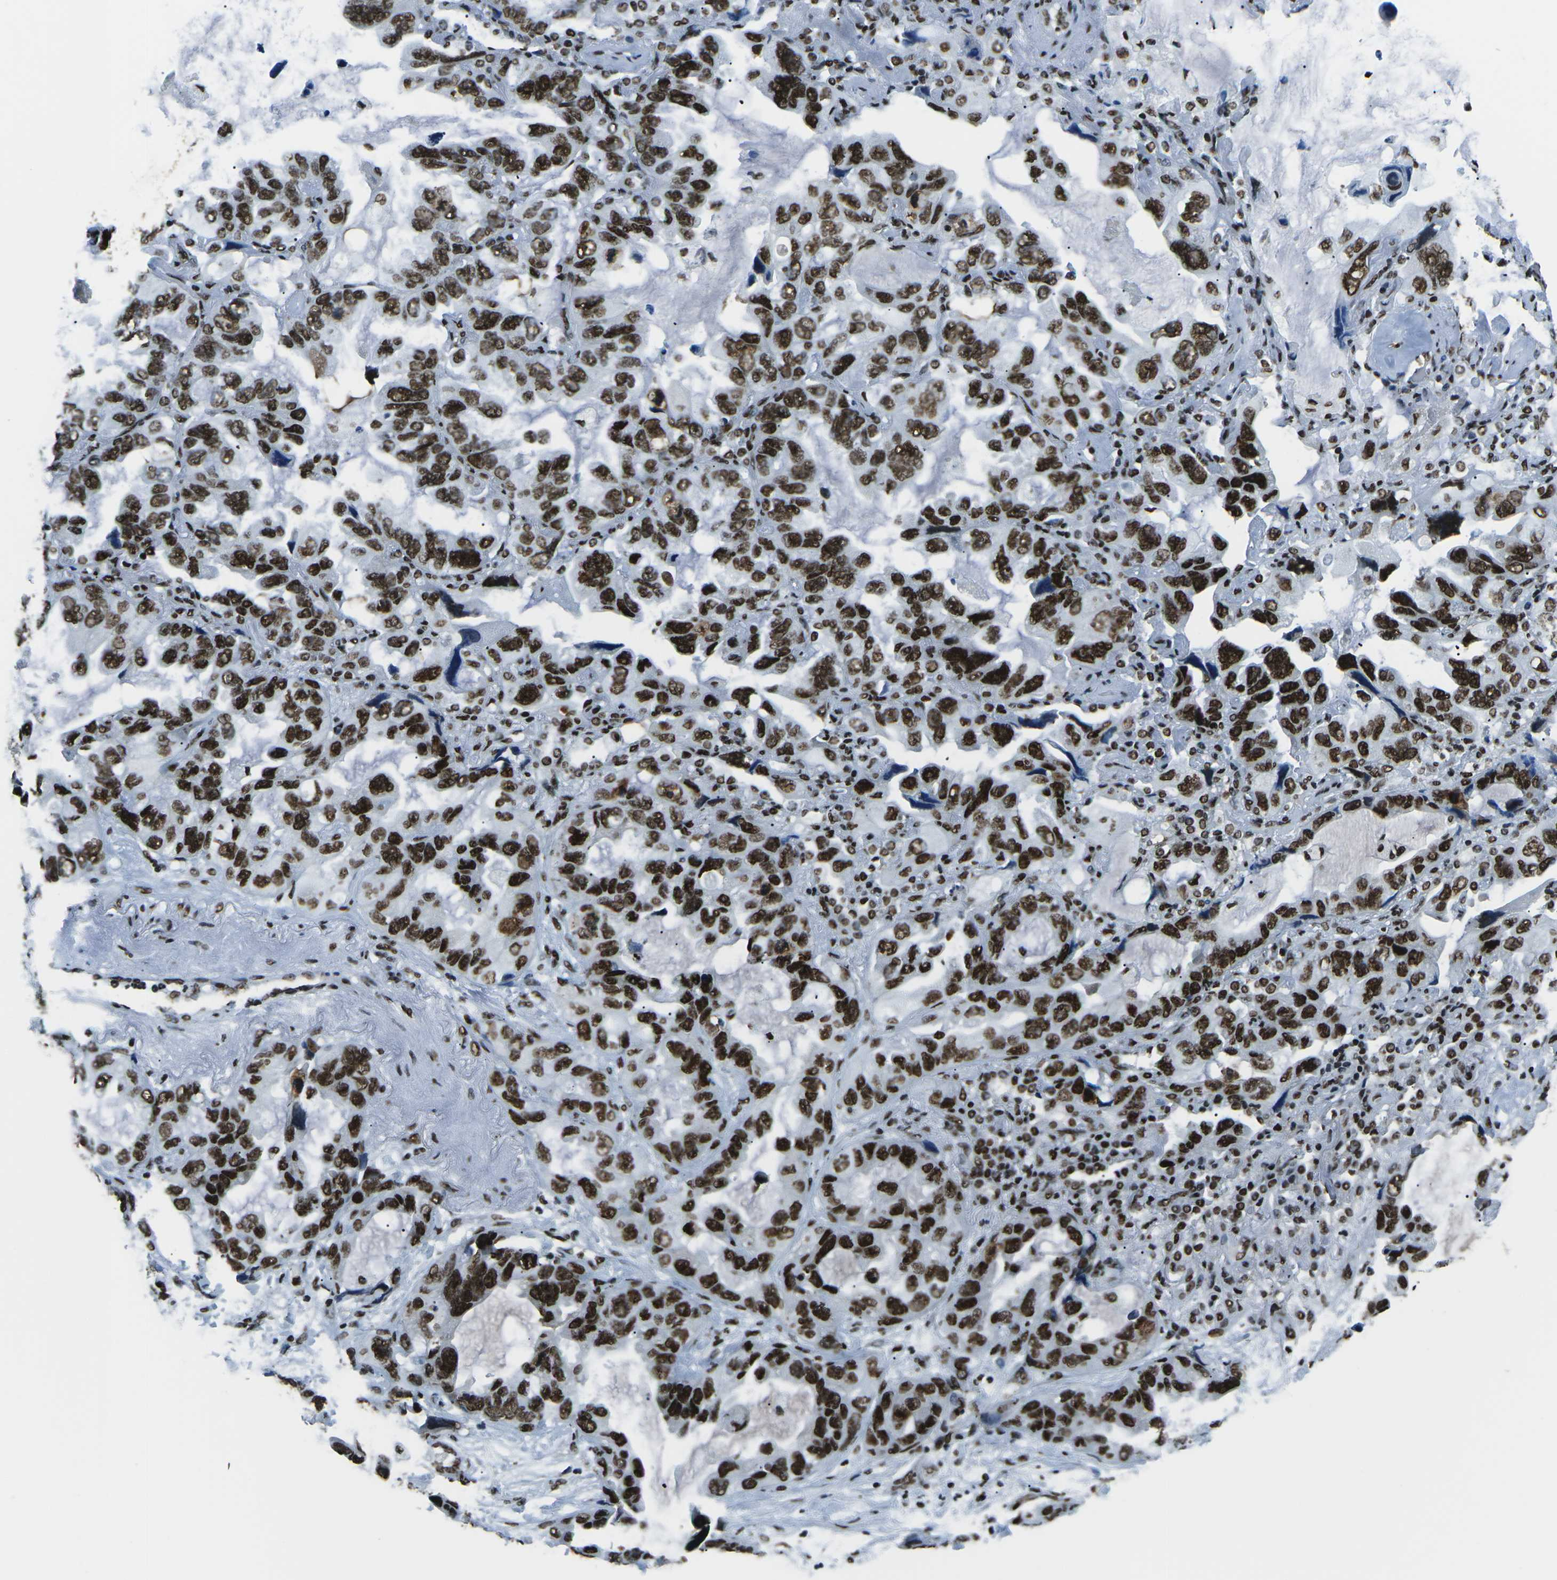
{"staining": {"intensity": "strong", "quantity": ">75%", "location": "nuclear"}, "tissue": "lung cancer", "cell_type": "Tumor cells", "image_type": "cancer", "snomed": [{"axis": "morphology", "description": "Squamous cell carcinoma, NOS"}, {"axis": "topography", "description": "Lung"}], "caption": "This photomicrograph displays lung cancer (squamous cell carcinoma) stained with IHC to label a protein in brown. The nuclear of tumor cells show strong positivity for the protein. Nuclei are counter-stained blue.", "gene": "HNRNPL", "patient": {"sex": "female", "age": 73}}